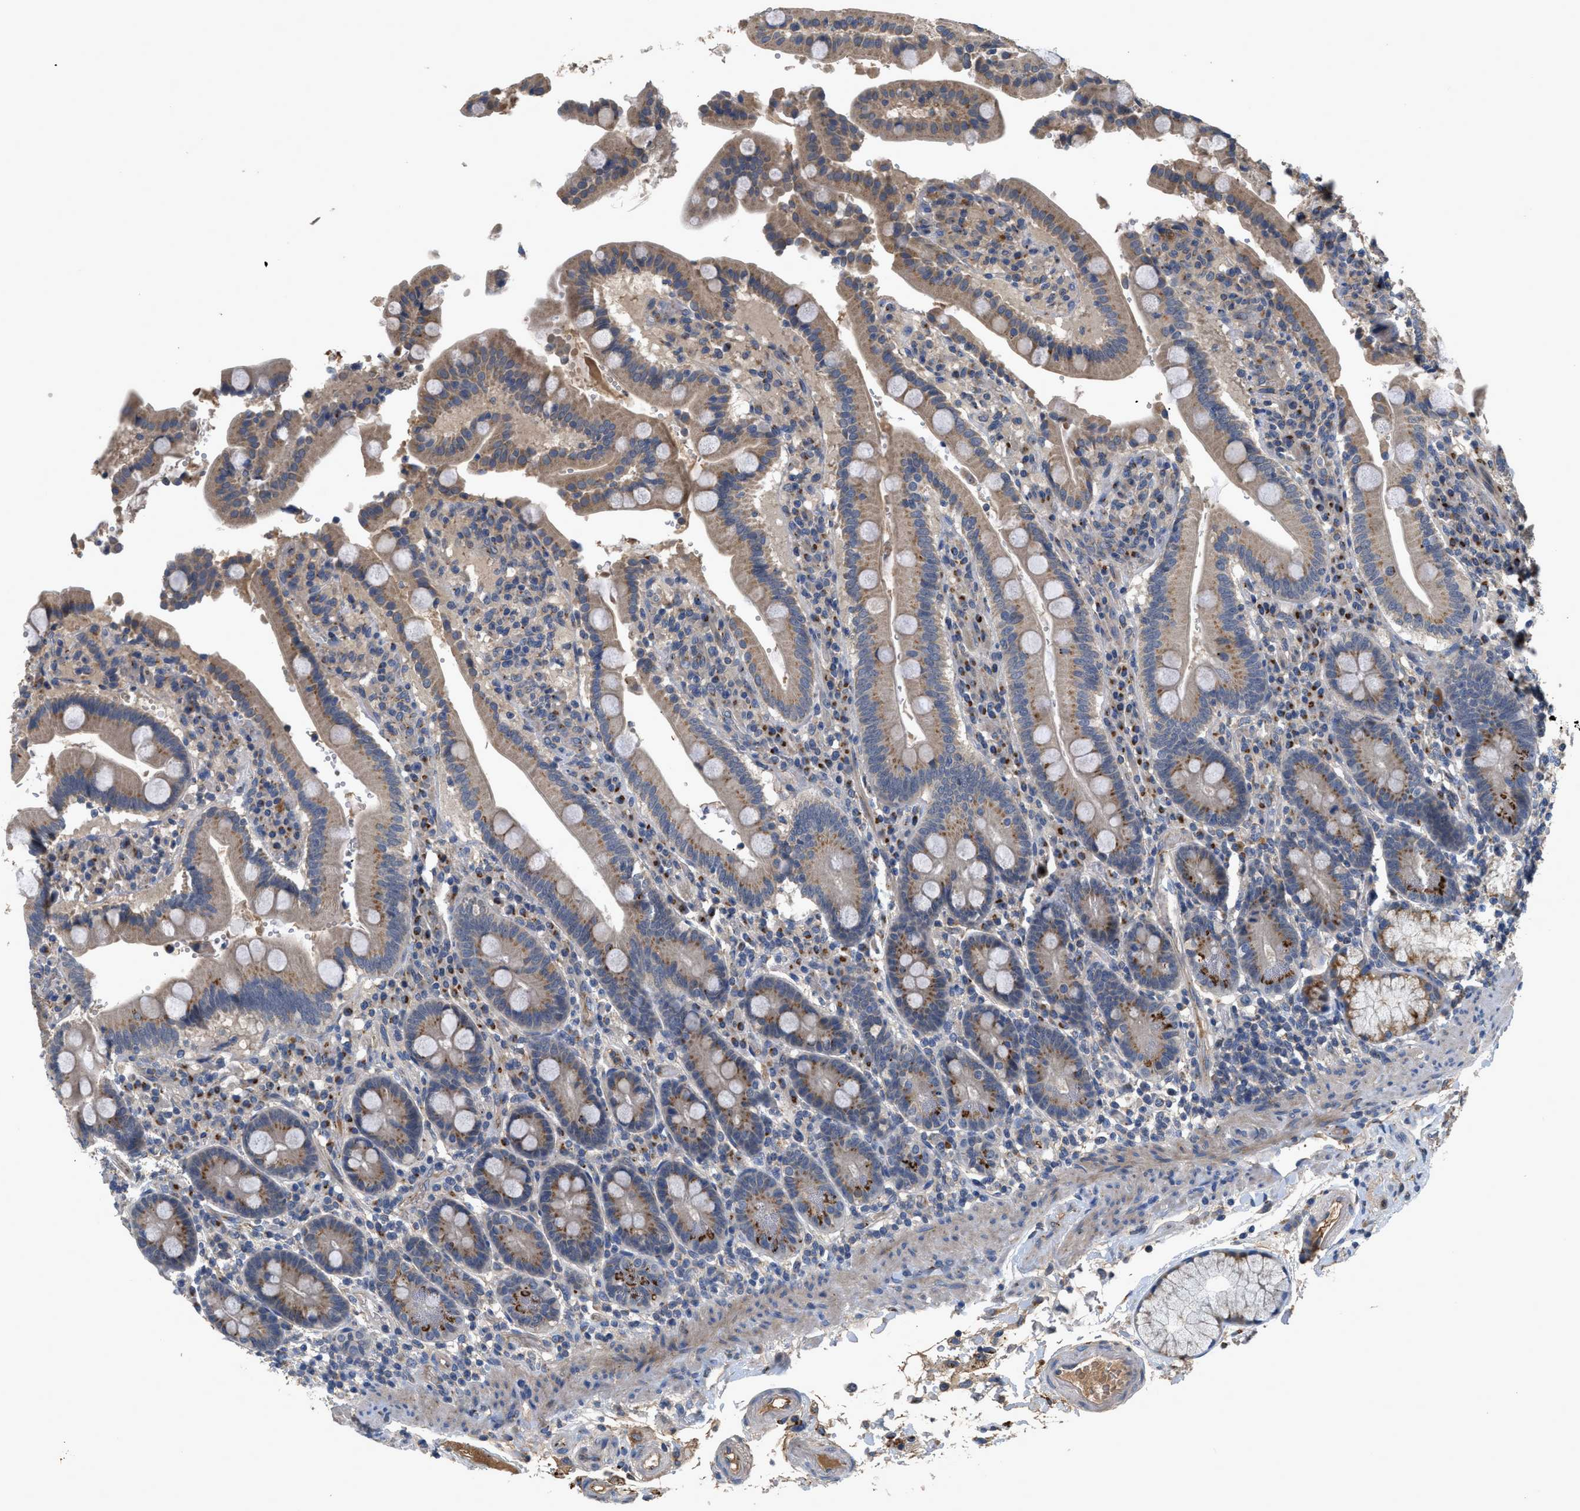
{"staining": {"intensity": "moderate", "quantity": "25%-75%", "location": "cytoplasmic/membranous"}, "tissue": "duodenum", "cell_type": "Glandular cells", "image_type": "normal", "snomed": [{"axis": "morphology", "description": "Normal tissue, NOS"}, {"axis": "topography", "description": "Small intestine, NOS"}], "caption": "Duodenum stained with DAB (3,3'-diaminobenzidine) immunohistochemistry (IHC) displays medium levels of moderate cytoplasmic/membranous positivity in about 25%-75% of glandular cells.", "gene": "SIK2", "patient": {"sex": "female", "age": 71}}